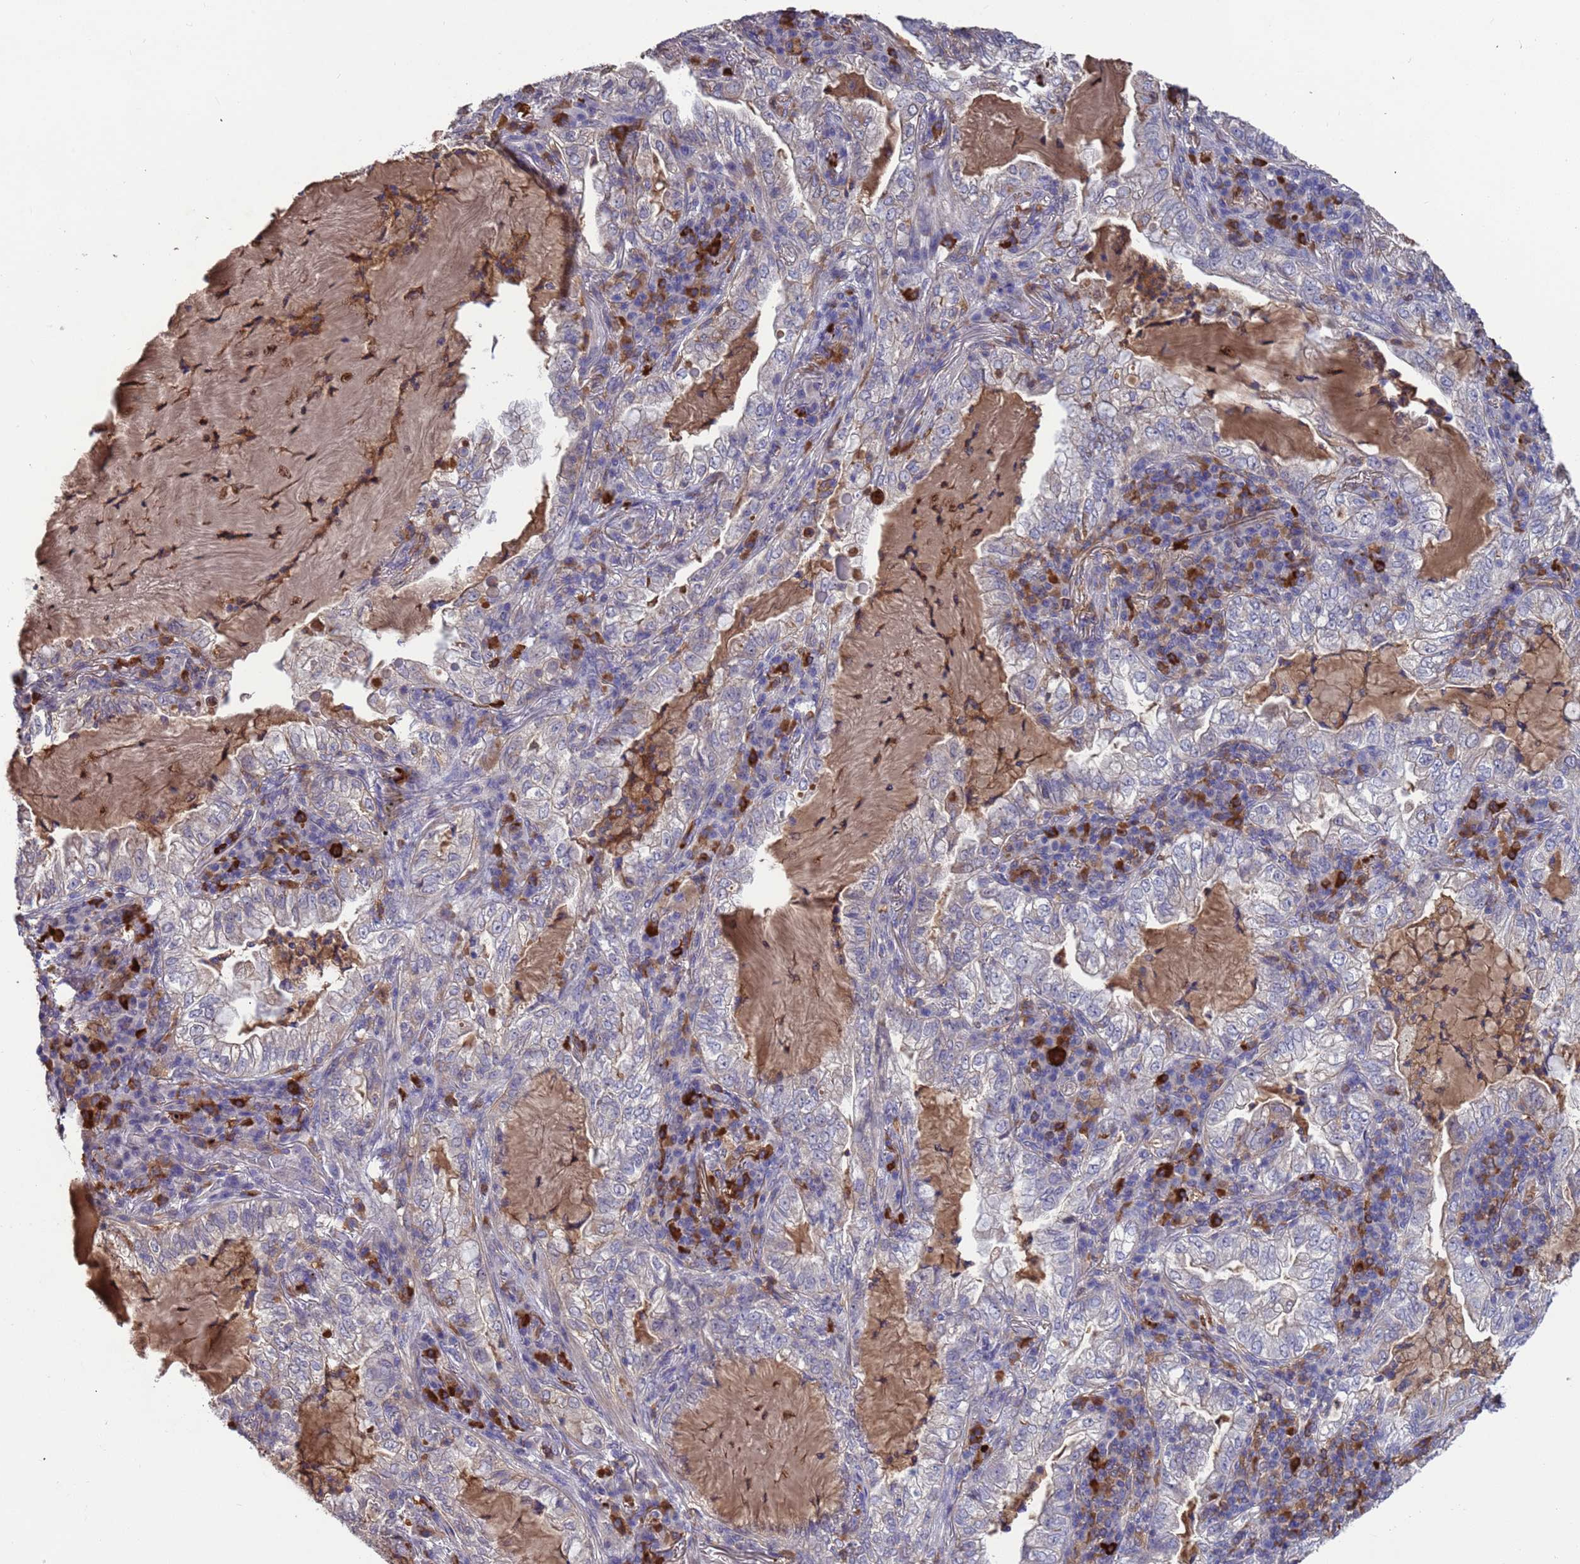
{"staining": {"intensity": "weak", "quantity": "<25%", "location": "cytoplasmic/membranous"}, "tissue": "lung cancer", "cell_type": "Tumor cells", "image_type": "cancer", "snomed": [{"axis": "morphology", "description": "Adenocarcinoma, NOS"}, {"axis": "topography", "description": "Lung"}], "caption": "The histopathology image exhibits no staining of tumor cells in lung adenocarcinoma.", "gene": "AMPD3", "patient": {"sex": "female", "age": 73}}